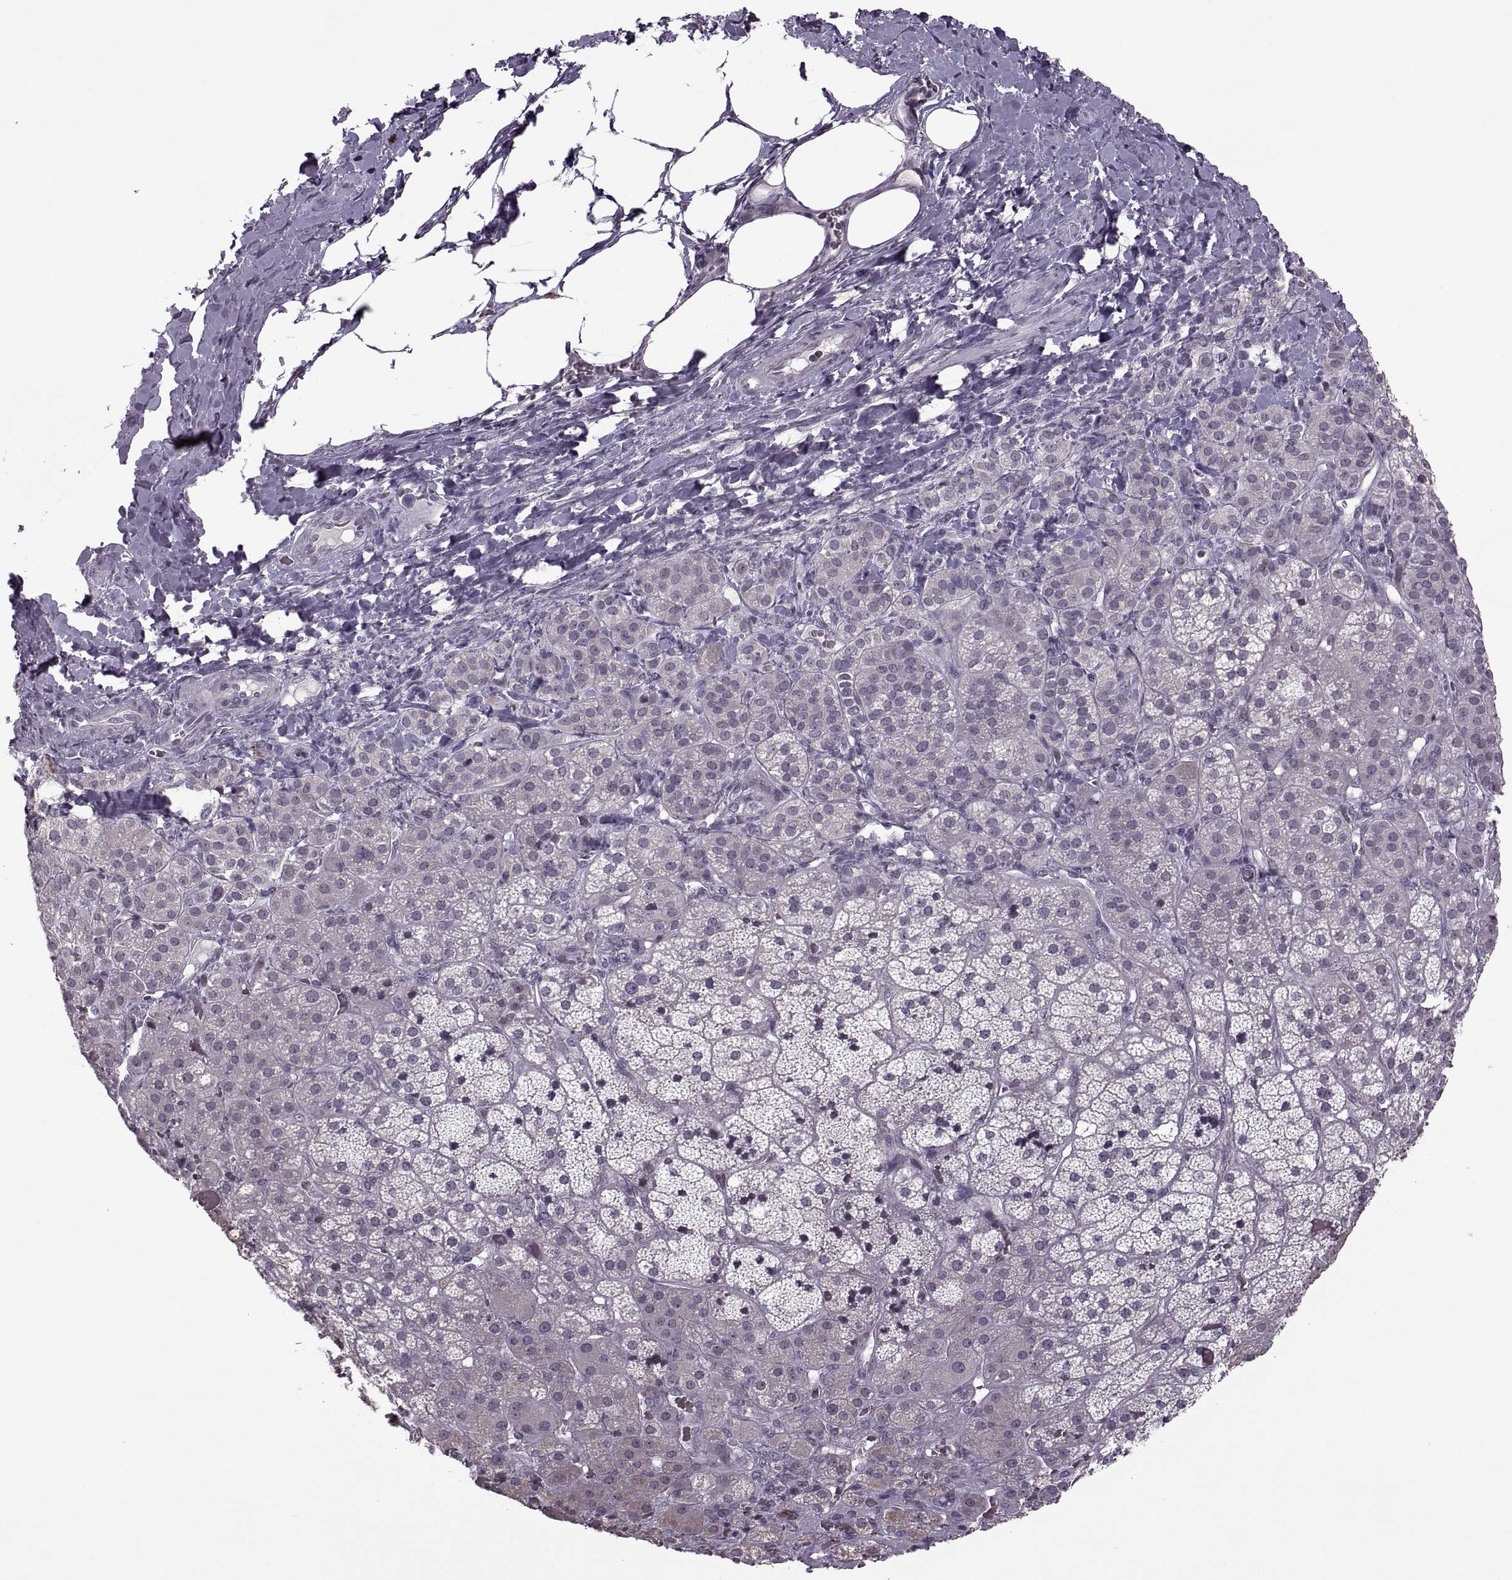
{"staining": {"intensity": "negative", "quantity": "none", "location": "none"}, "tissue": "adrenal gland", "cell_type": "Glandular cells", "image_type": "normal", "snomed": [{"axis": "morphology", "description": "Normal tissue, NOS"}, {"axis": "topography", "description": "Adrenal gland"}], "caption": "Immunohistochemistry (IHC) image of unremarkable adrenal gland: adrenal gland stained with DAB exhibits no significant protein positivity in glandular cells.", "gene": "MGAT4D", "patient": {"sex": "male", "age": 57}}